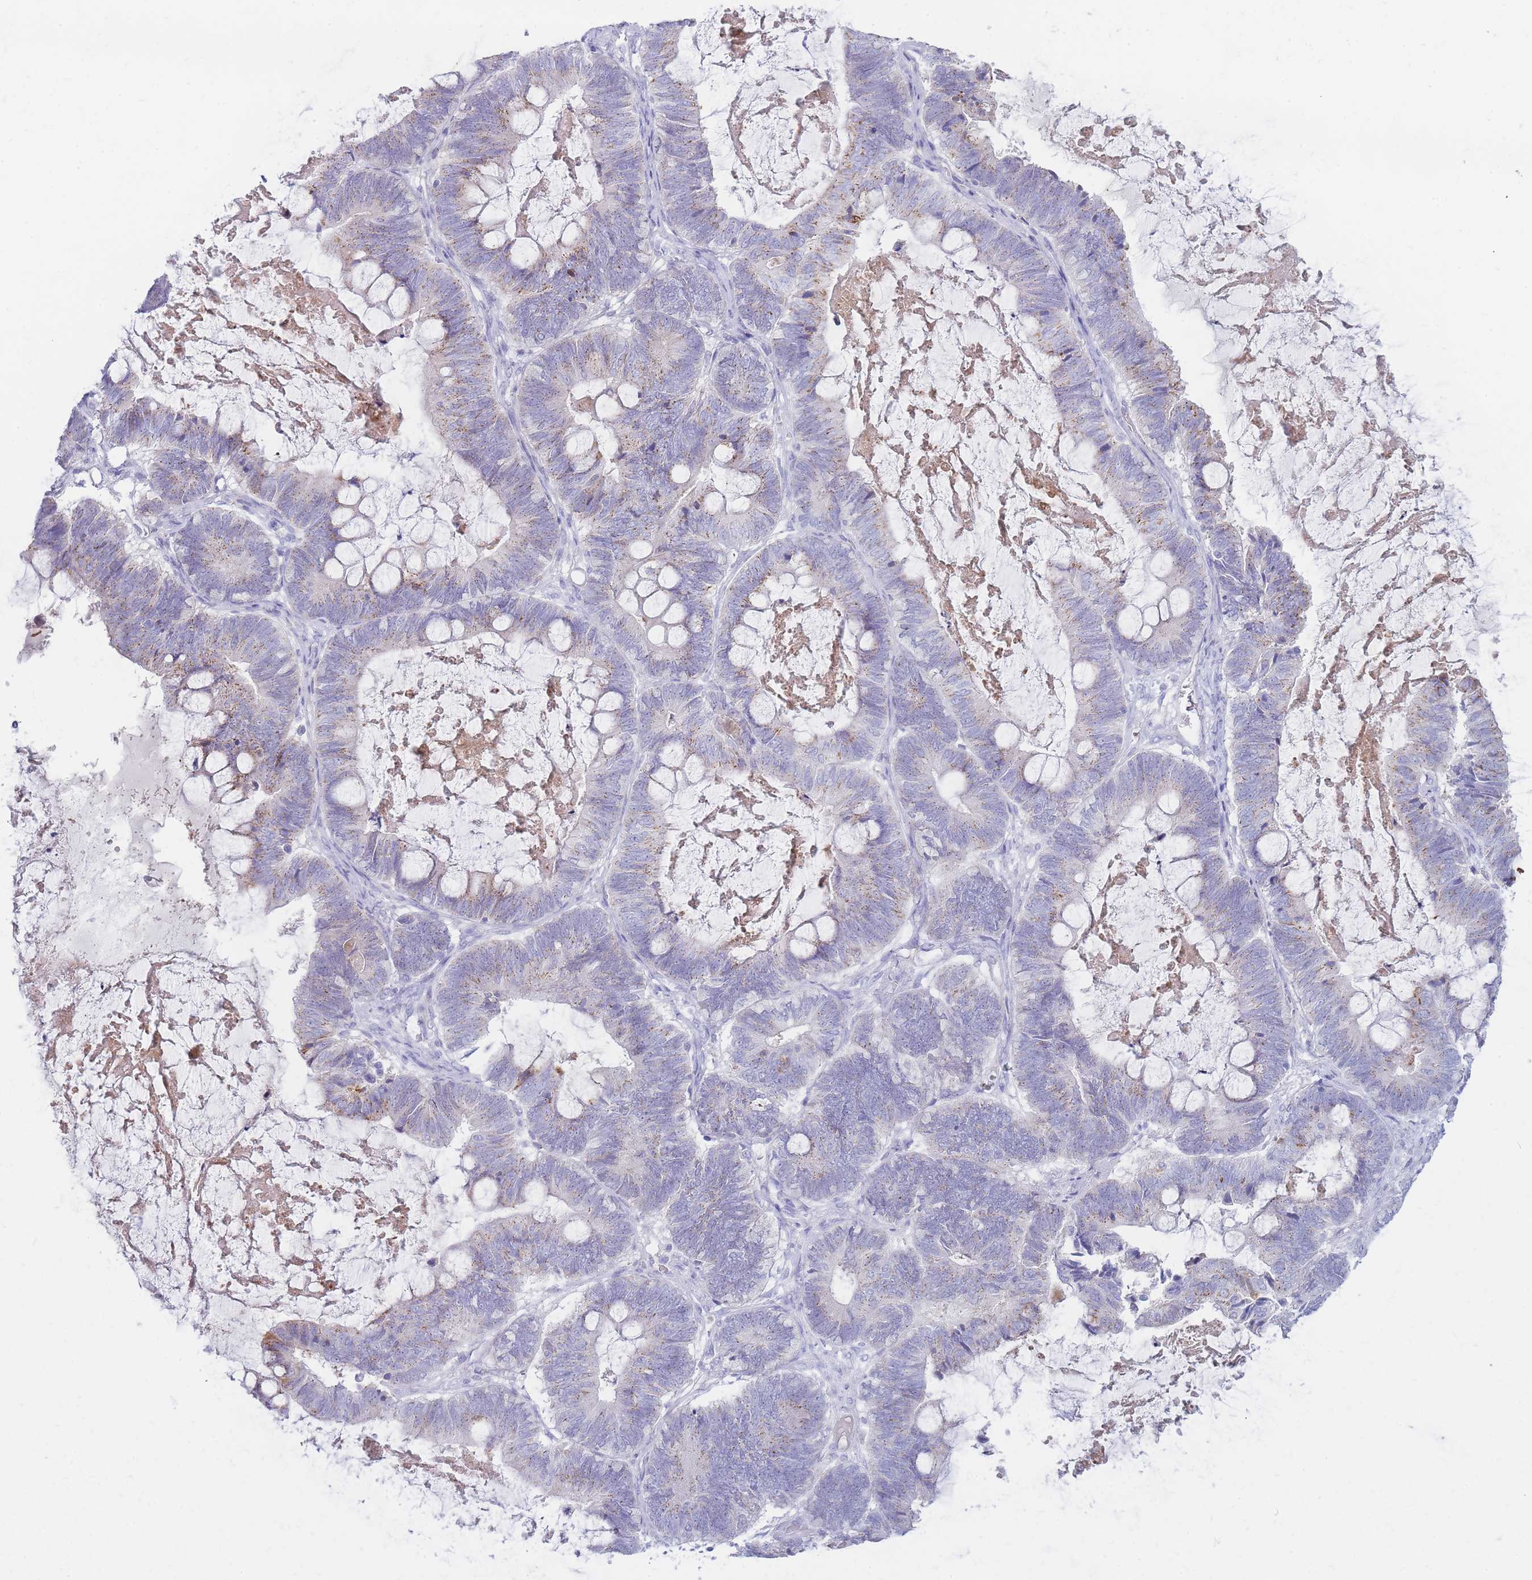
{"staining": {"intensity": "weak", "quantity": "<25%", "location": "cytoplasmic/membranous"}, "tissue": "ovarian cancer", "cell_type": "Tumor cells", "image_type": "cancer", "snomed": [{"axis": "morphology", "description": "Cystadenocarcinoma, mucinous, NOS"}, {"axis": "topography", "description": "Ovary"}], "caption": "Micrograph shows no significant protein staining in tumor cells of mucinous cystadenocarcinoma (ovarian).", "gene": "NKX1-2", "patient": {"sex": "female", "age": 61}}